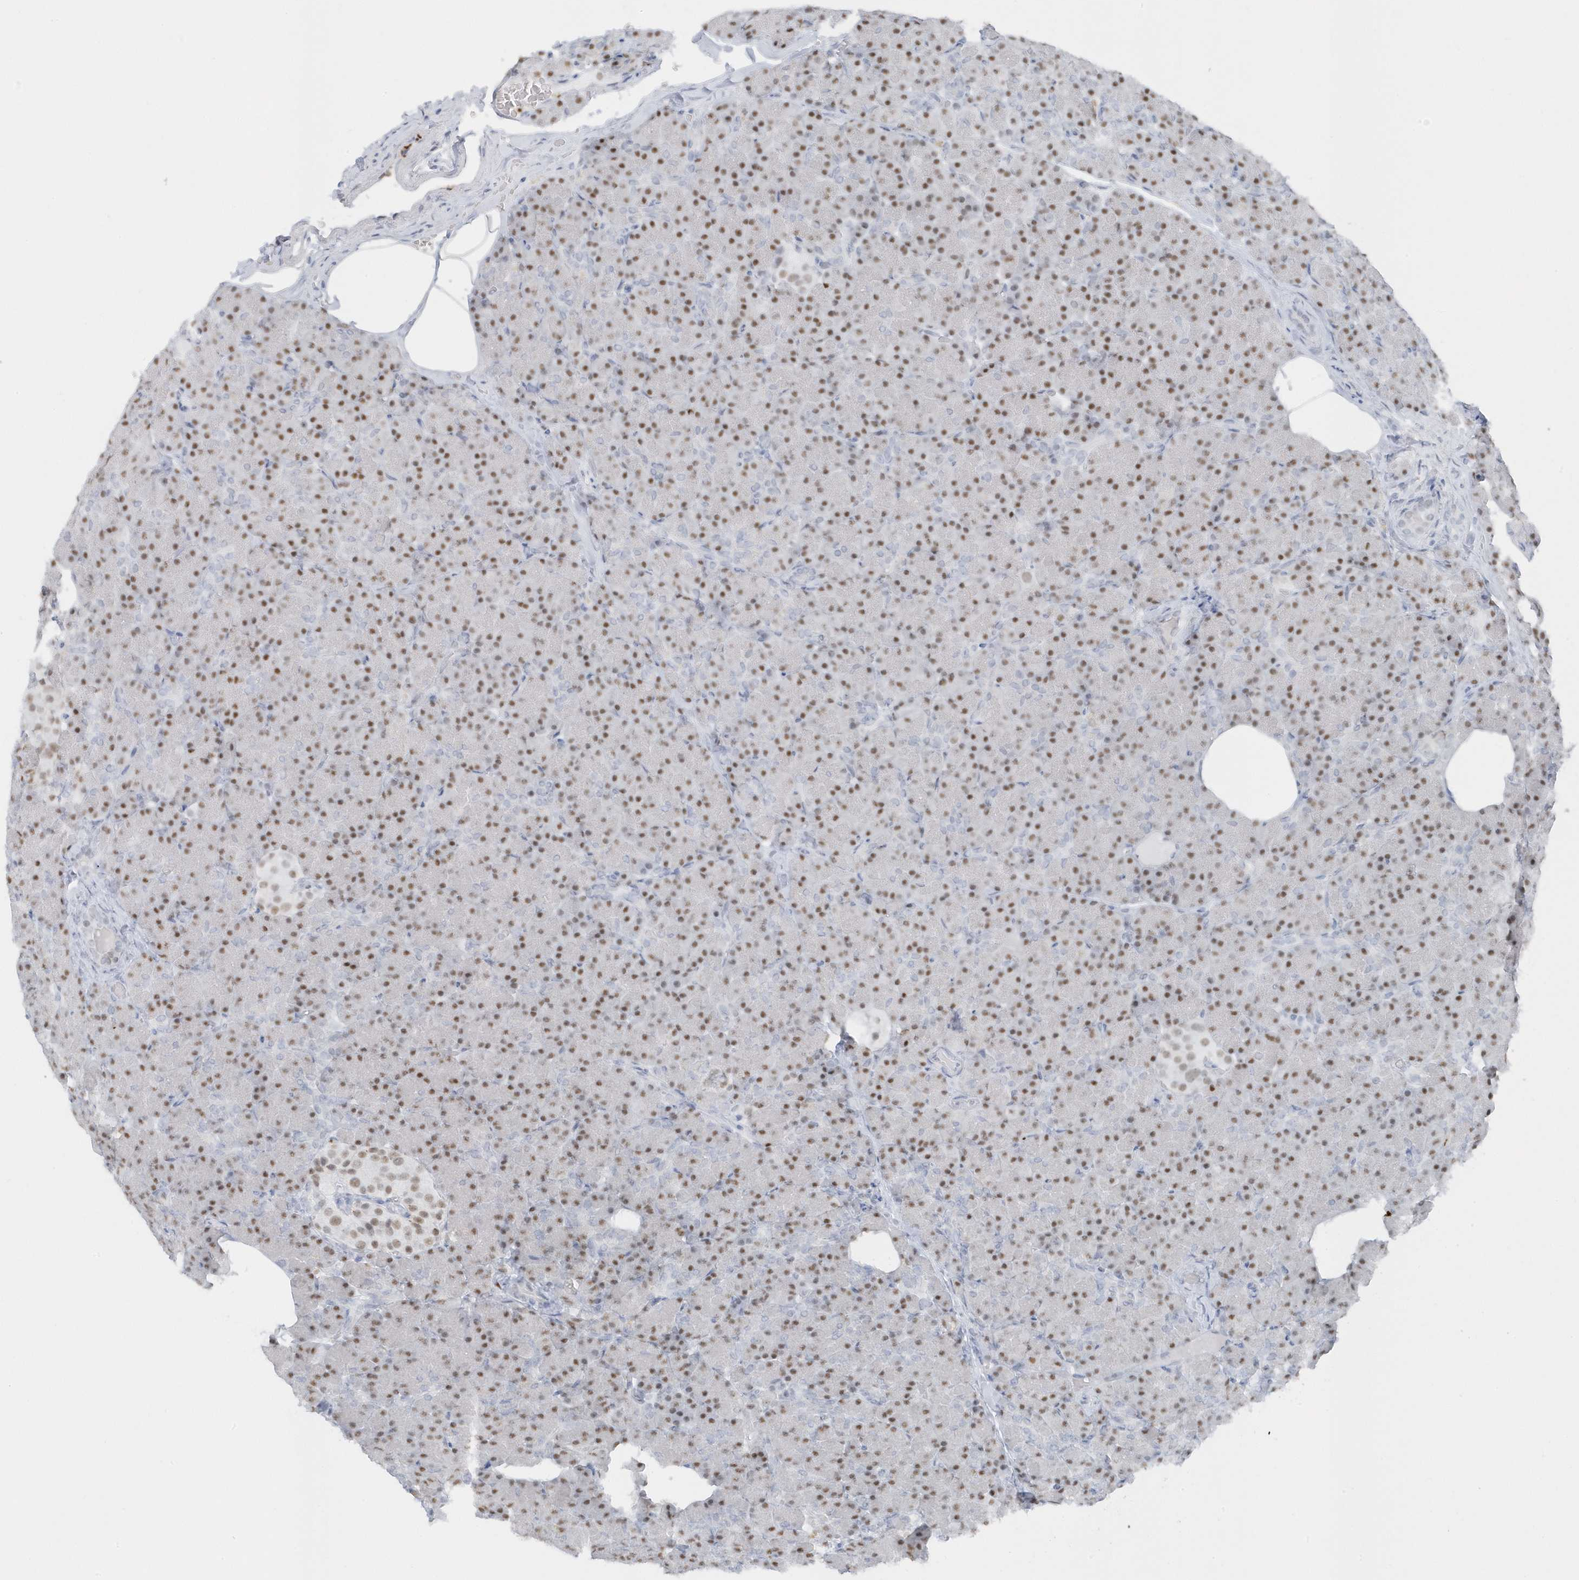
{"staining": {"intensity": "moderate", "quantity": ">75%", "location": "nuclear"}, "tissue": "pancreas", "cell_type": "Exocrine glandular cells", "image_type": "normal", "snomed": [{"axis": "morphology", "description": "Normal tissue, NOS"}, {"axis": "topography", "description": "Pancreas"}], "caption": "Protein analysis of unremarkable pancreas shows moderate nuclear positivity in approximately >75% of exocrine glandular cells. (IHC, brightfield microscopy, high magnification).", "gene": "SMIM34", "patient": {"sex": "female", "age": 43}}